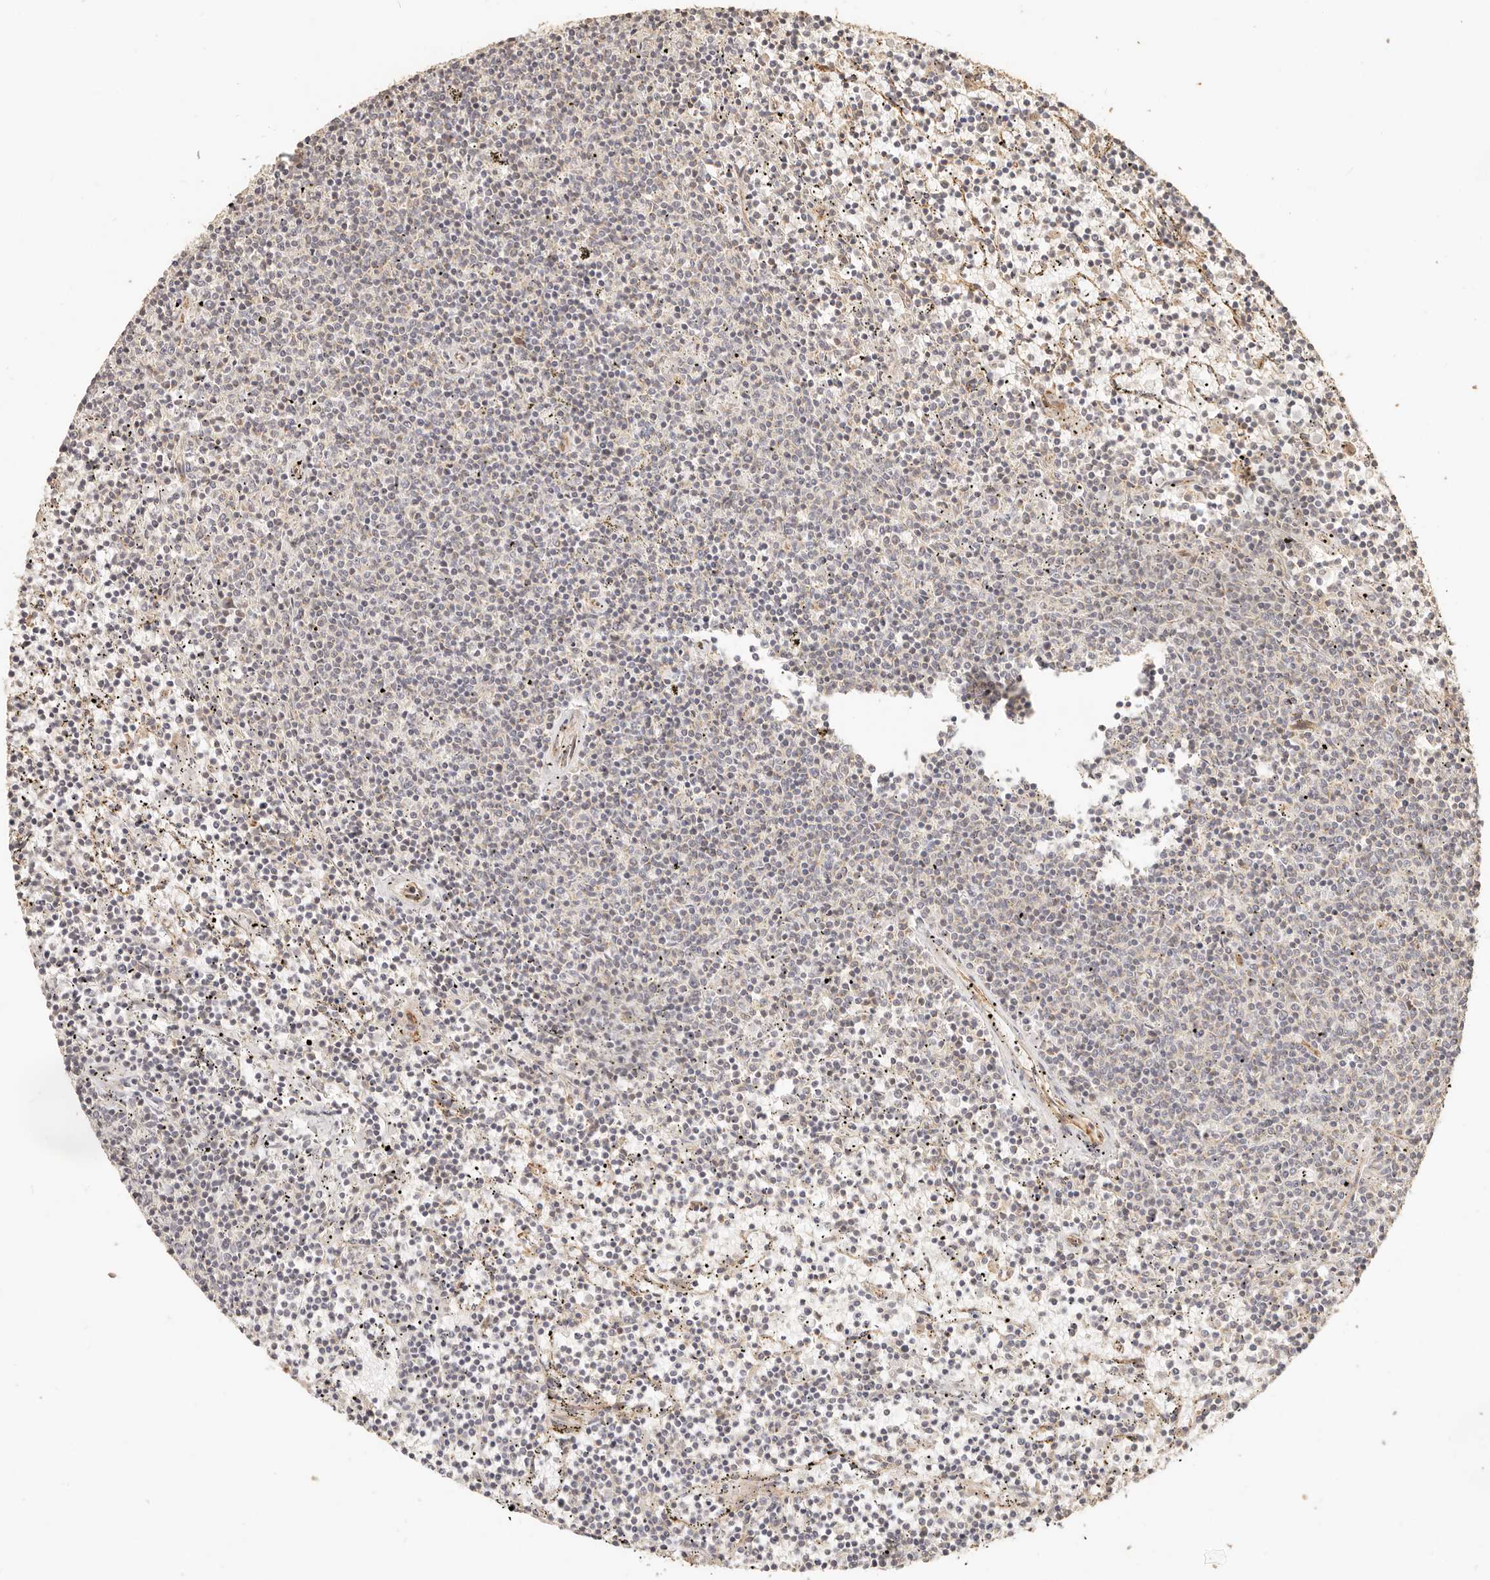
{"staining": {"intensity": "negative", "quantity": "none", "location": "none"}, "tissue": "lymphoma", "cell_type": "Tumor cells", "image_type": "cancer", "snomed": [{"axis": "morphology", "description": "Malignant lymphoma, non-Hodgkin's type, Low grade"}, {"axis": "topography", "description": "Spleen"}], "caption": "The micrograph shows no significant staining in tumor cells of malignant lymphoma, non-Hodgkin's type (low-grade). (IHC, brightfield microscopy, high magnification).", "gene": "PTPN22", "patient": {"sex": "female", "age": 50}}